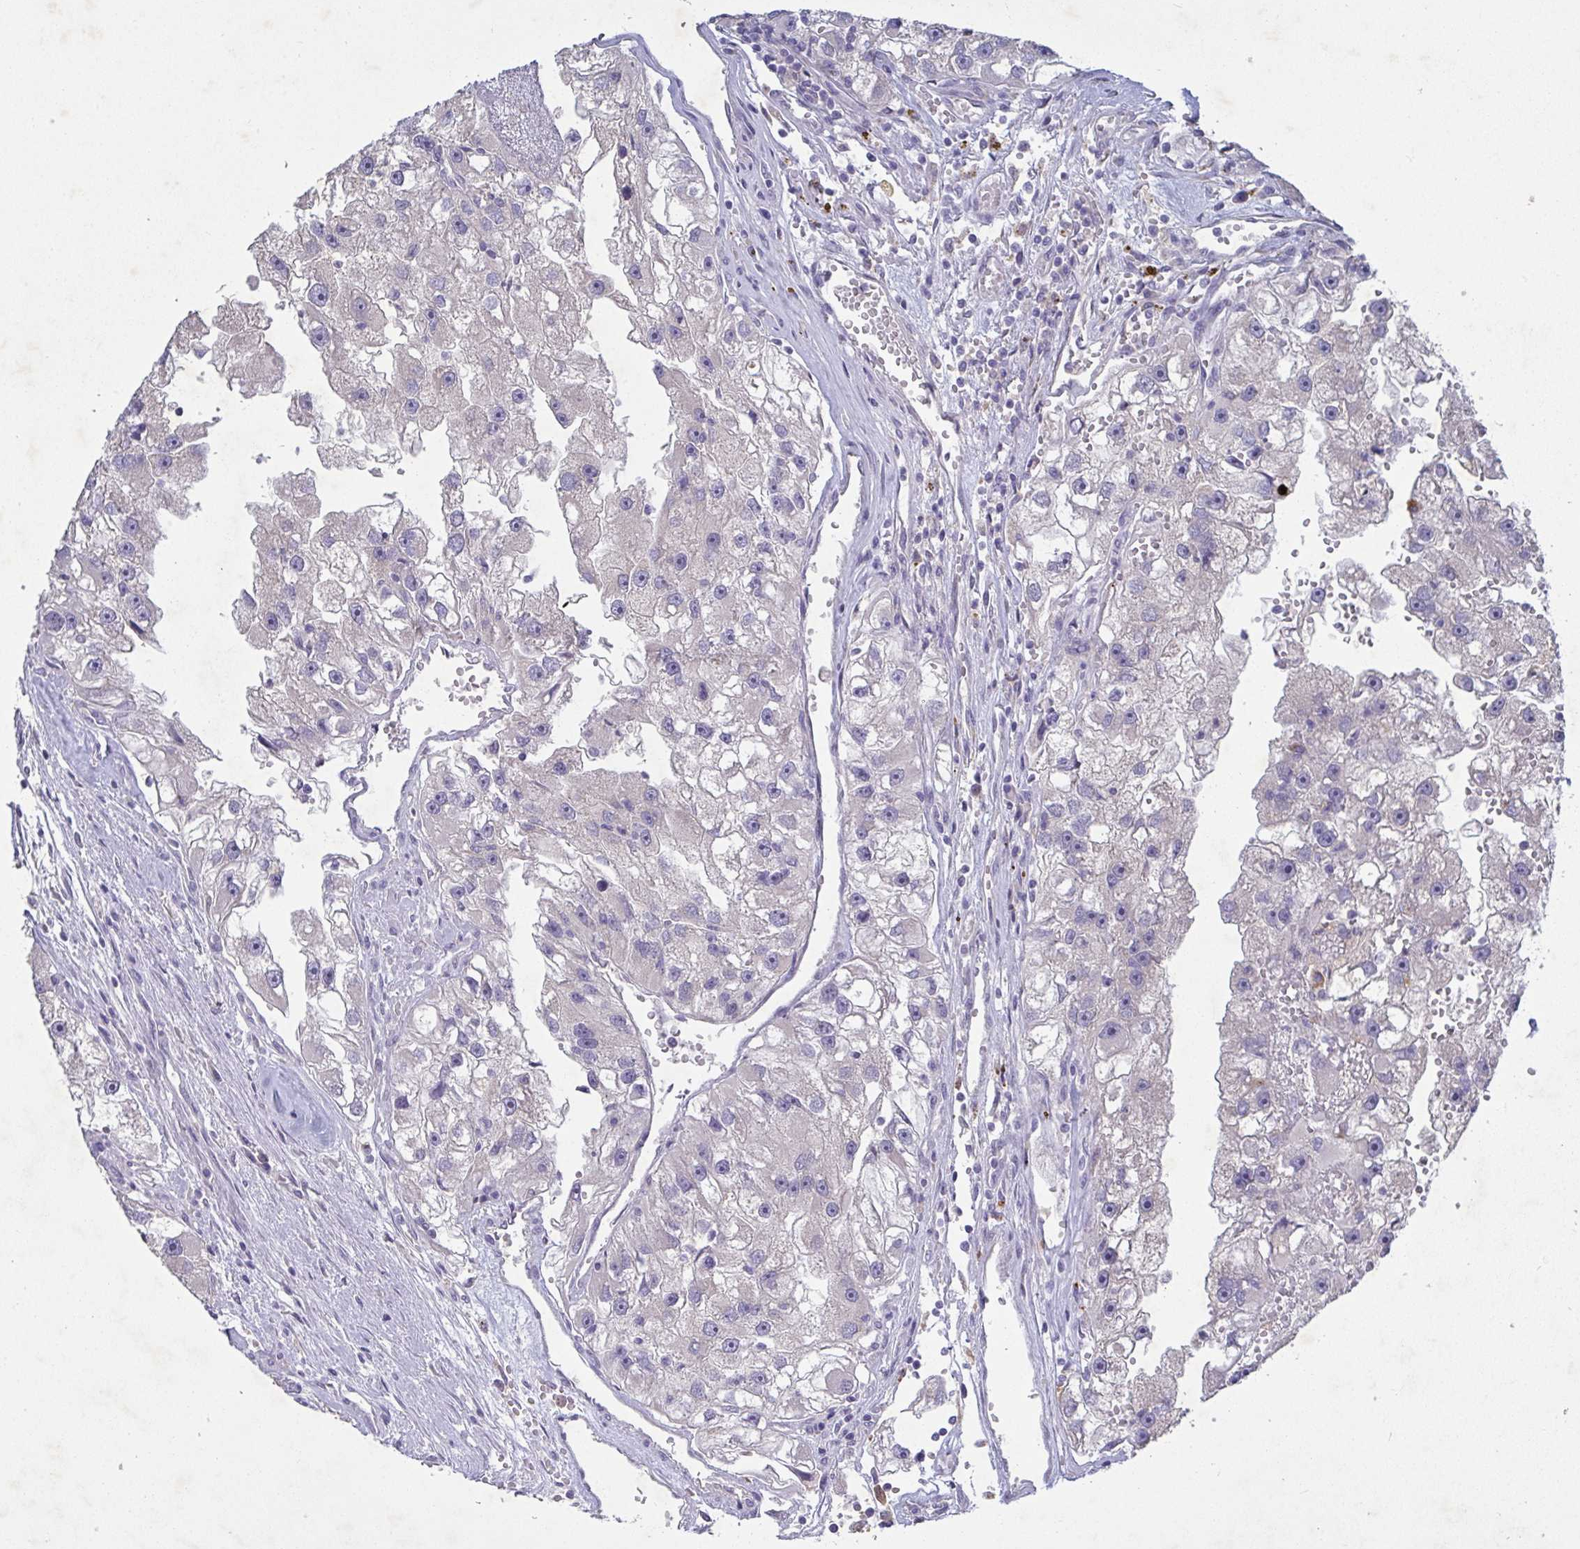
{"staining": {"intensity": "negative", "quantity": "none", "location": "none"}, "tissue": "renal cancer", "cell_type": "Tumor cells", "image_type": "cancer", "snomed": [{"axis": "morphology", "description": "Adenocarcinoma, NOS"}, {"axis": "topography", "description": "Kidney"}], "caption": "Immunohistochemistry (IHC) image of neoplastic tissue: human adenocarcinoma (renal) stained with DAB demonstrates no significant protein staining in tumor cells.", "gene": "GALNT13", "patient": {"sex": "male", "age": 63}}